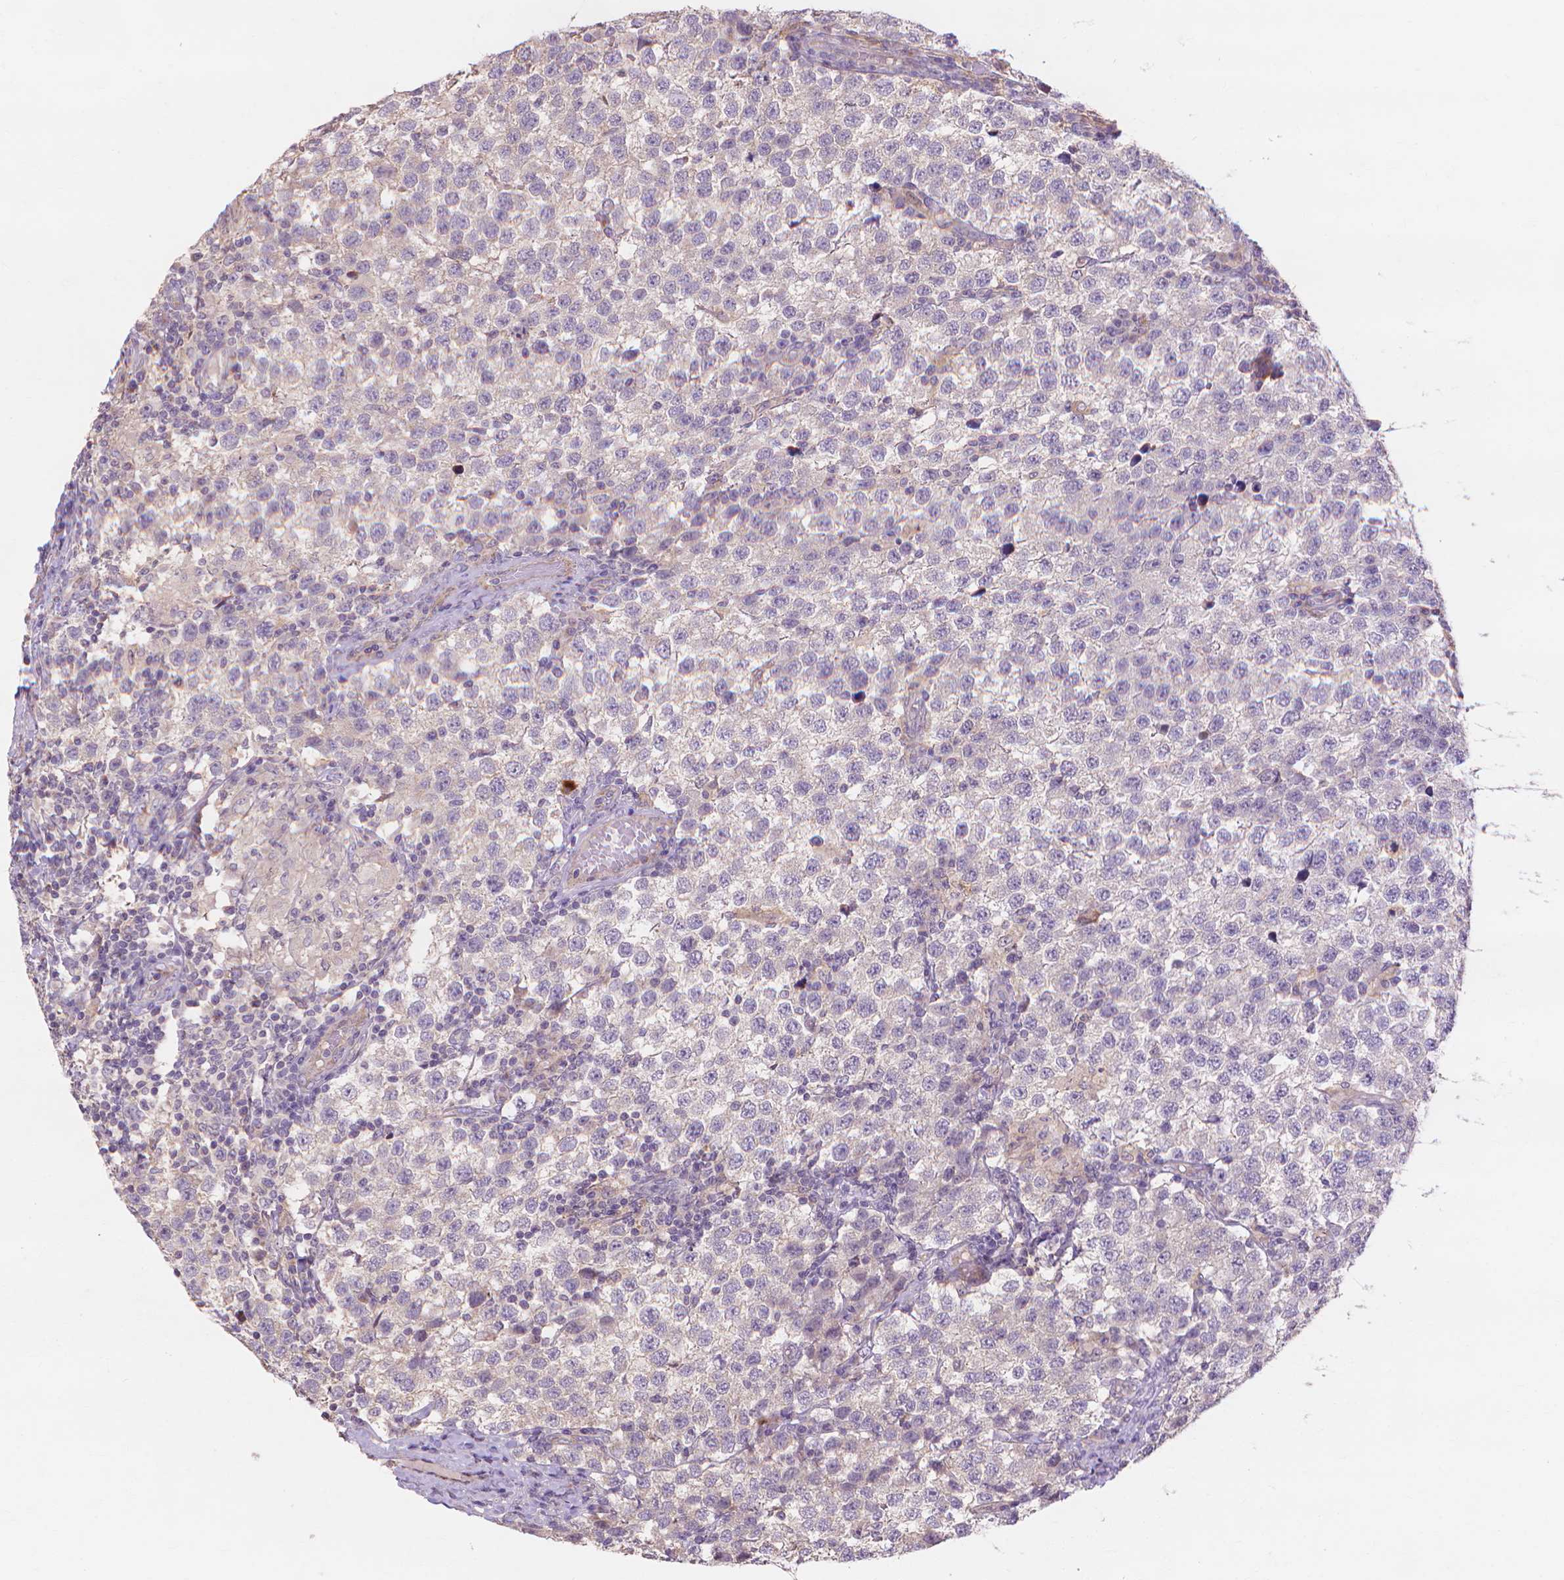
{"staining": {"intensity": "negative", "quantity": "none", "location": "none"}, "tissue": "testis cancer", "cell_type": "Tumor cells", "image_type": "cancer", "snomed": [{"axis": "morphology", "description": "Seminoma, NOS"}, {"axis": "topography", "description": "Testis"}], "caption": "The histopathology image reveals no significant staining in tumor cells of testis cancer.", "gene": "PRDM13", "patient": {"sex": "male", "age": 34}}